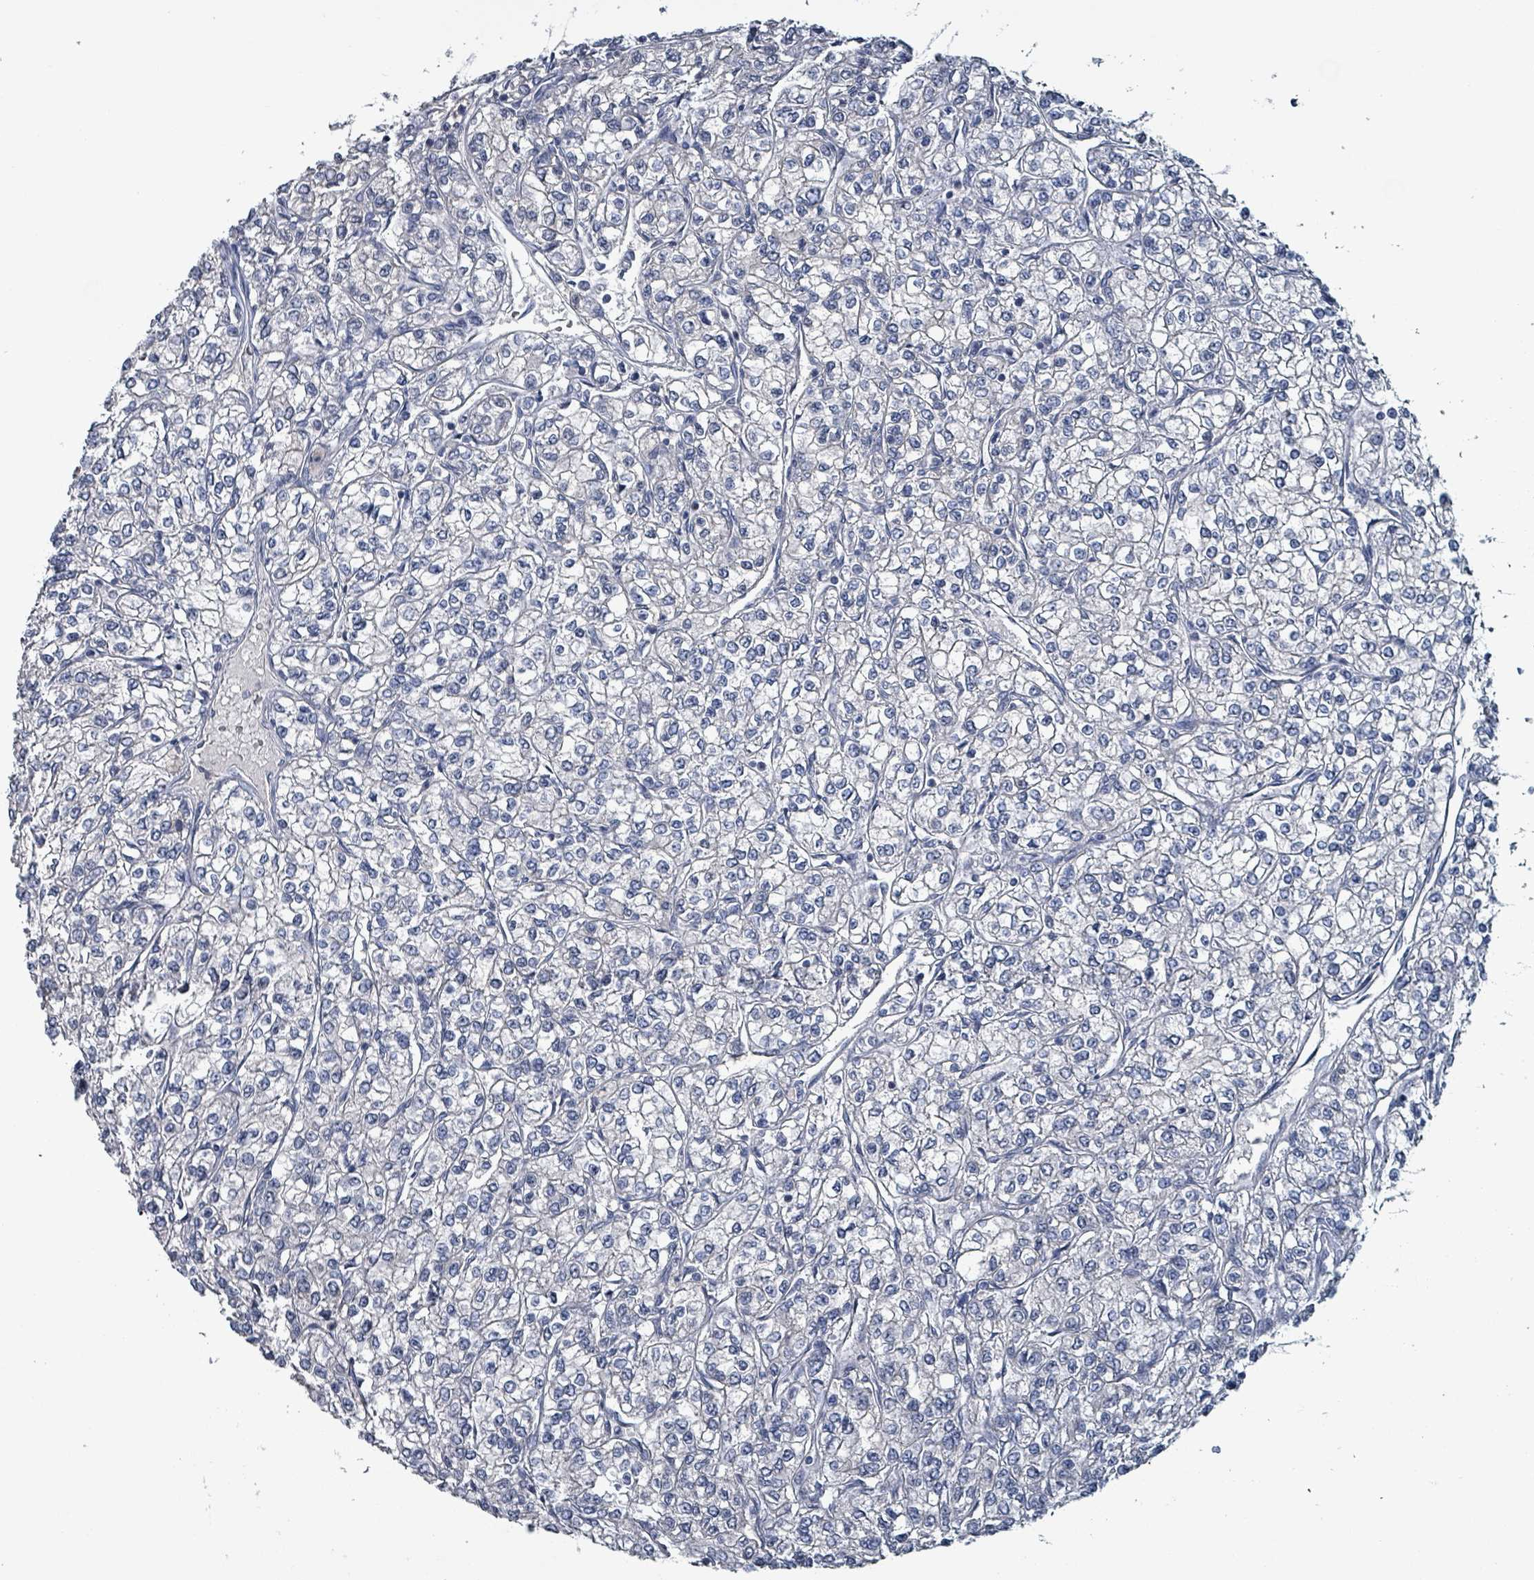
{"staining": {"intensity": "negative", "quantity": "none", "location": "none"}, "tissue": "renal cancer", "cell_type": "Tumor cells", "image_type": "cancer", "snomed": [{"axis": "morphology", "description": "Adenocarcinoma, NOS"}, {"axis": "topography", "description": "Kidney"}], "caption": "Tumor cells are negative for brown protein staining in renal adenocarcinoma. The staining is performed using DAB (3,3'-diaminobenzidine) brown chromogen with nuclei counter-stained in using hematoxylin.", "gene": "BIVM", "patient": {"sex": "male", "age": 80}}